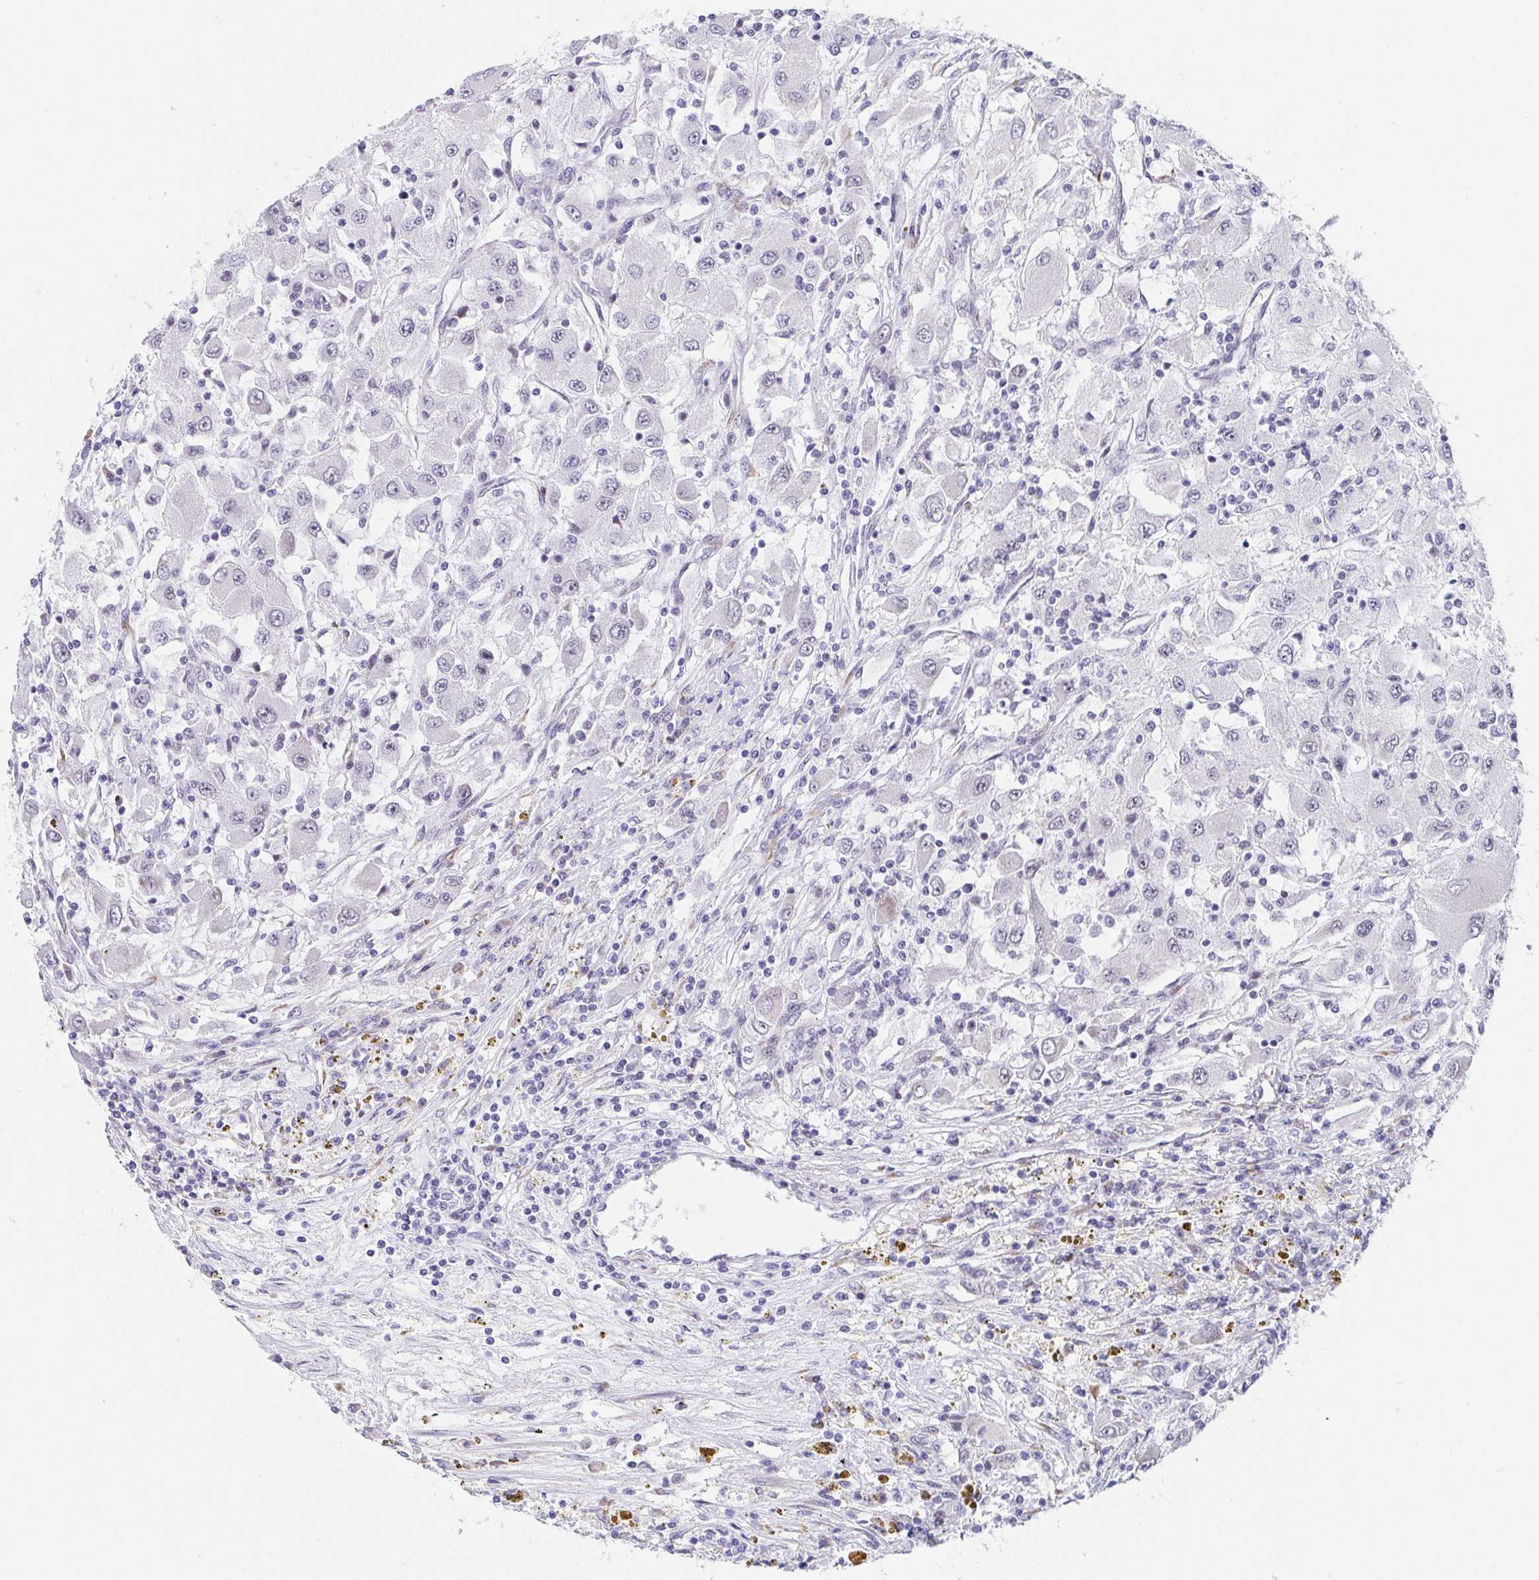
{"staining": {"intensity": "negative", "quantity": "none", "location": "none"}, "tissue": "renal cancer", "cell_type": "Tumor cells", "image_type": "cancer", "snomed": [{"axis": "morphology", "description": "Adenocarcinoma, NOS"}, {"axis": "topography", "description": "Kidney"}], "caption": "Tumor cells are negative for protein expression in human renal cancer. (Brightfield microscopy of DAB (3,3'-diaminobenzidine) IHC at high magnification).", "gene": "WDR72", "patient": {"sex": "female", "age": 67}}